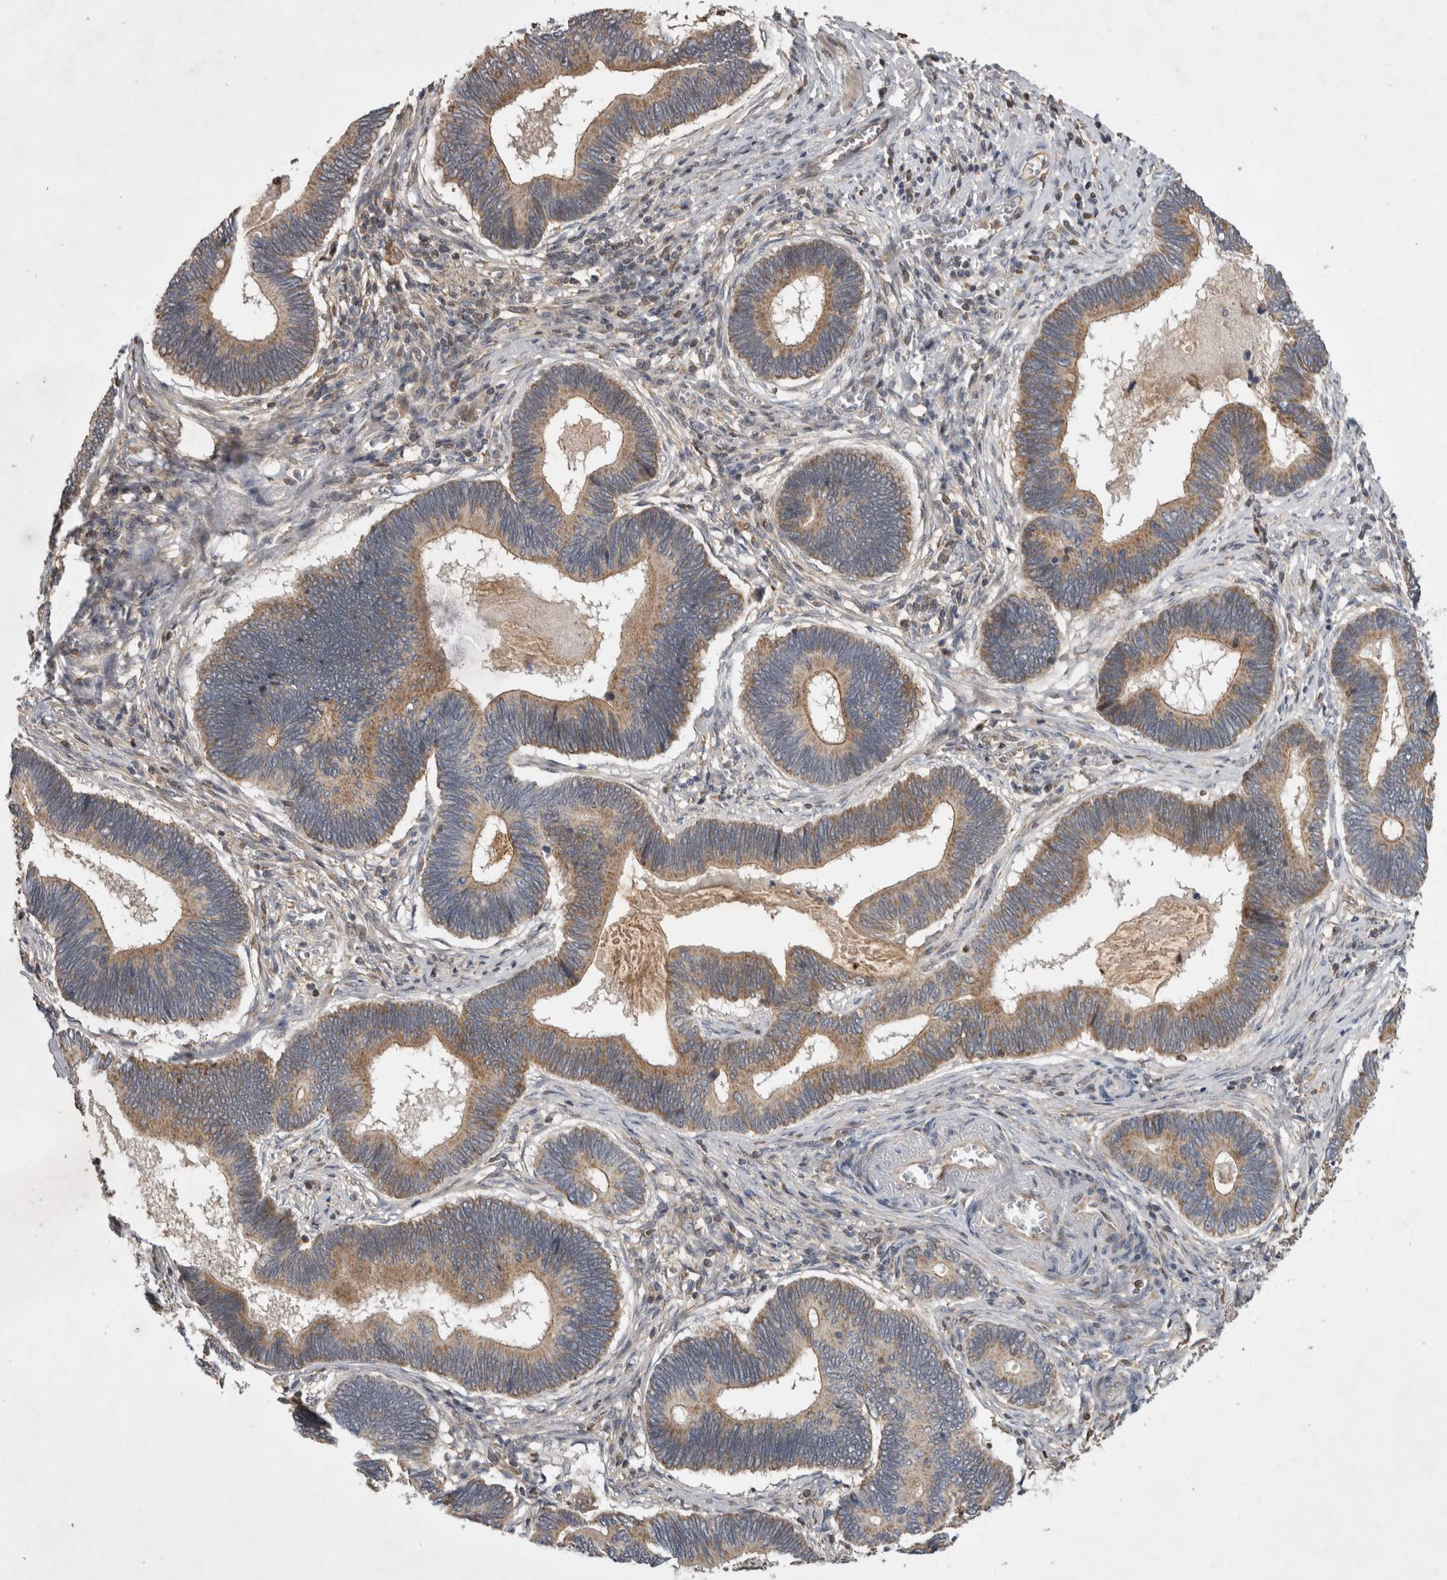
{"staining": {"intensity": "weak", "quantity": ">75%", "location": "cytoplasmic/membranous"}, "tissue": "pancreatic cancer", "cell_type": "Tumor cells", "image_type": "cancer", "snomed": [{"axis": "morphology", "description": "Adenocarcinoma, NOS"}, {"axis": "topography", "description": "Pancreas"}], "caption": "Protein analysis of adenocarcinoma (pancreatic) tissue shows weak cytoplasmic/membranous positivity in approximately >75% of tumor cells.", "gene": "KCNIP1", "patient": {"sex": "female", "age": 70}}